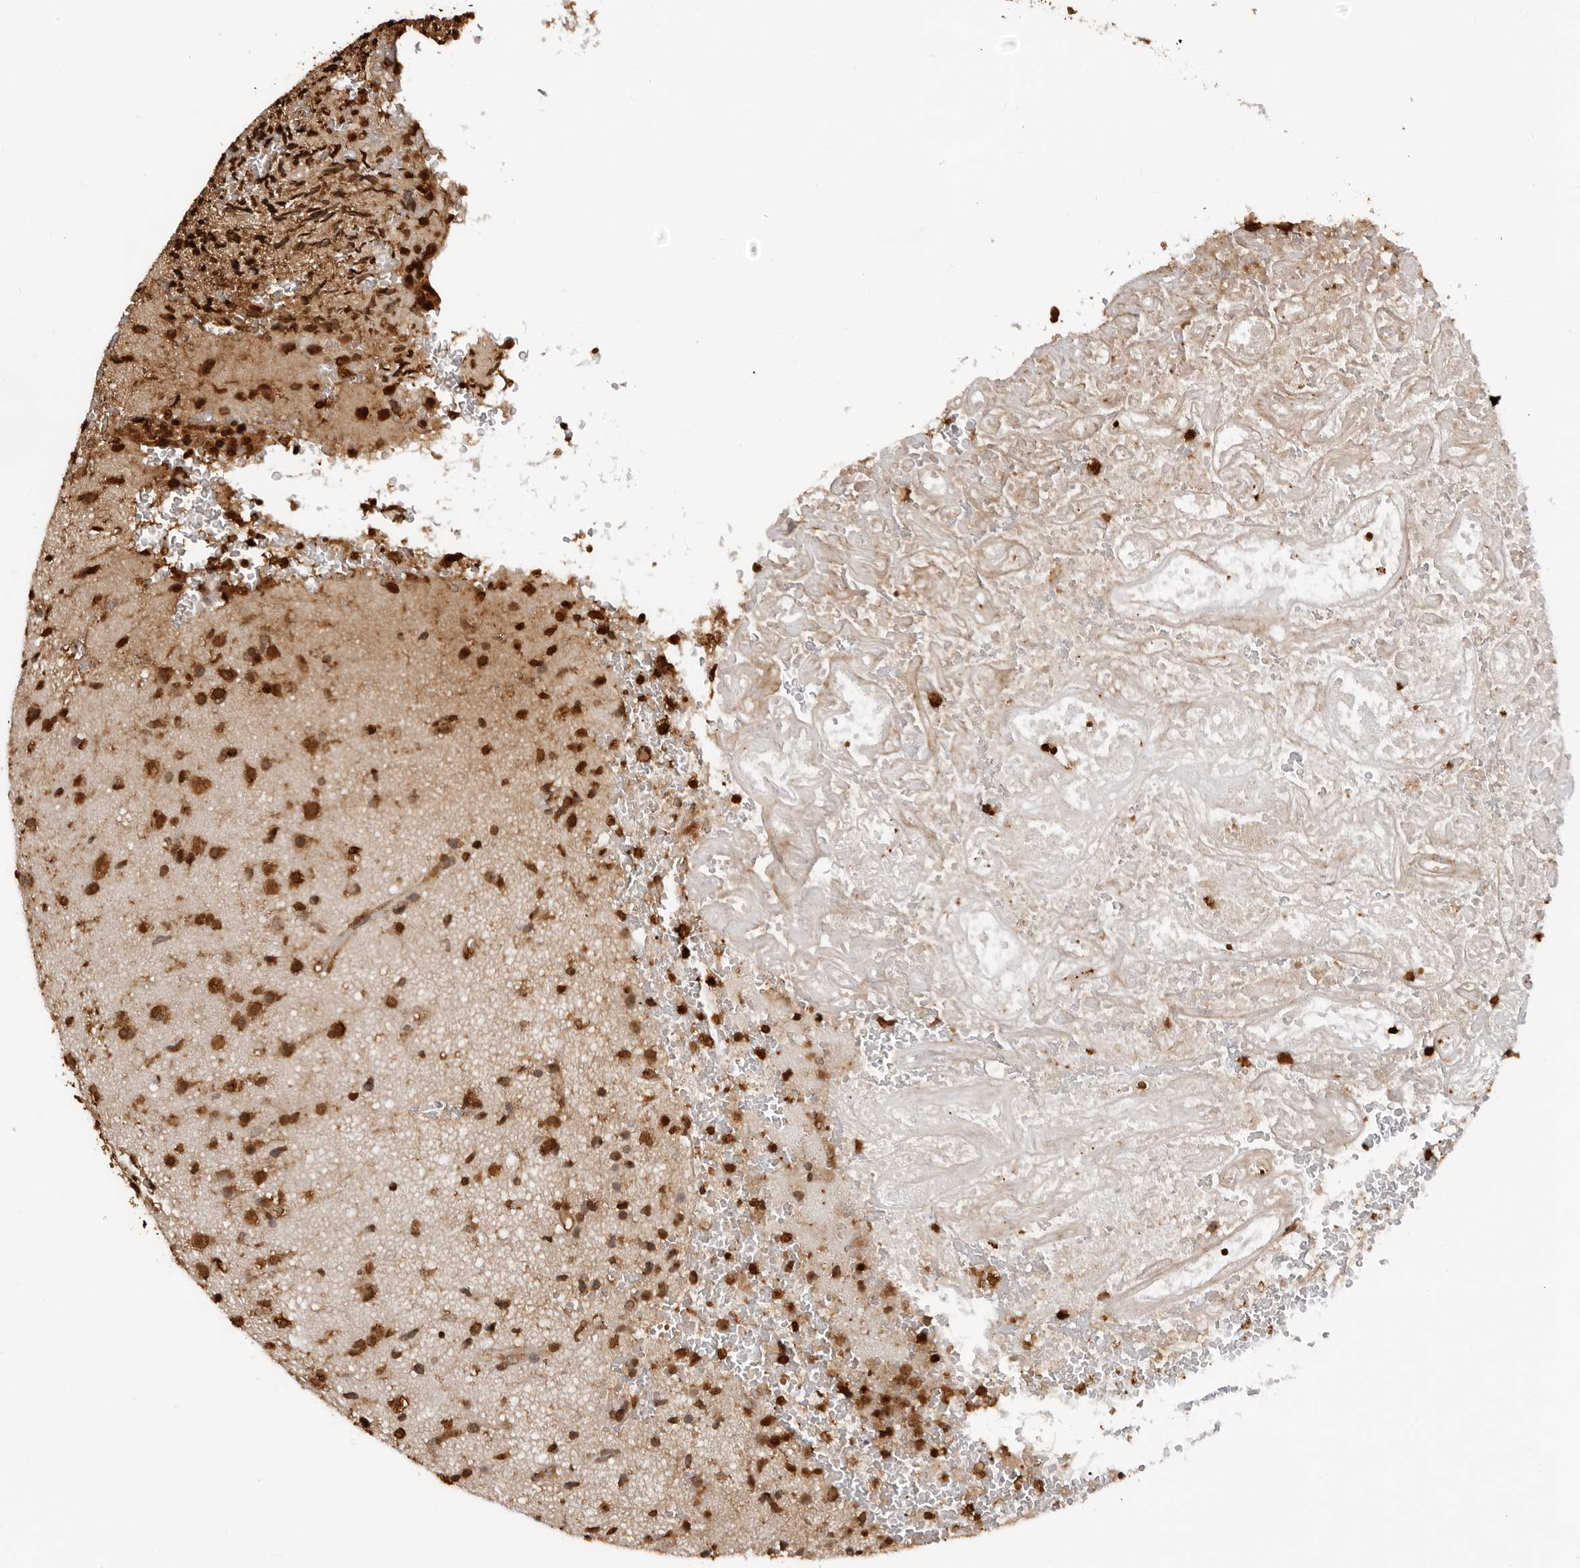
{"staining": {"intensity": "strong", "quantity": ">75%", "location": "cytoplasmic/membranous,nuclear"}, "tissue": "glioma", "cell_type": "Tumor cells", "image_type": "cancer", "snomed": [{"axis": "morphology", "description": "Glioma, malignant, High grade"}, {"axis": "topography", "description": "Brain"}], "caption": "Glioma stained for a protein shows strong cytoplasmic/membranous and nuclear positivity in tumor cells.", "gene": "ZFP91", "patient": {"sex": "male", "age": 72}}